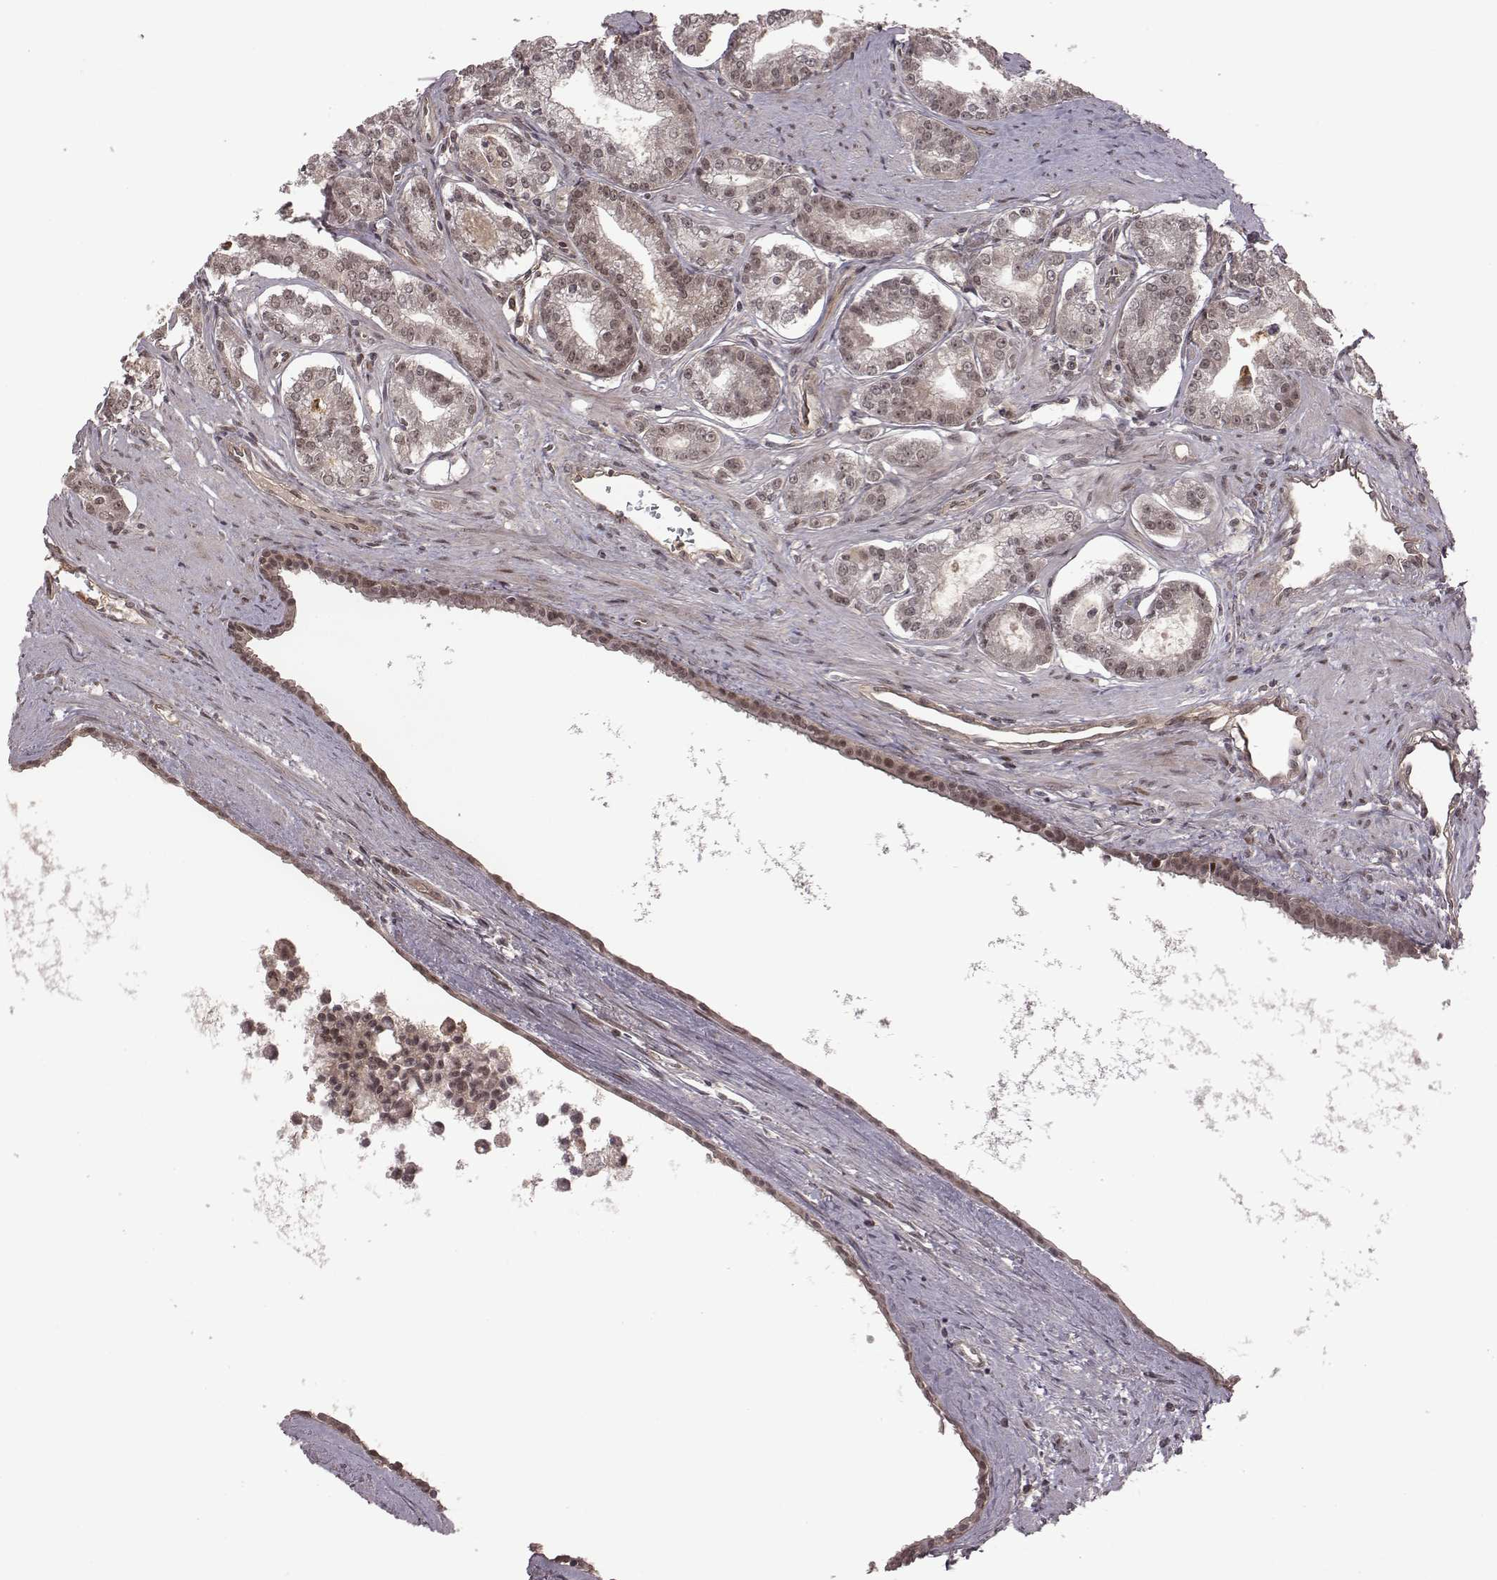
{"staining": {"intensity": "weak", "quantity": ">75%", "location": "cytoplasmic/membranous,nuclear"}, "tissue": "prostate cancer", "cell_type": "Tumor cells", "image_type": "cancer", "snomed": [{"axis": "morphology", "description": "Adenocarcinoma, NOS"}, {"axis": "topography", "description": "Prostate"}], "caption": "Human adenocarcinoma (prostate) stained with a protein marker shows weak staining in tumor cells.", "gene": "RPL3", "patient": {"sex": "male", "age": 71}}